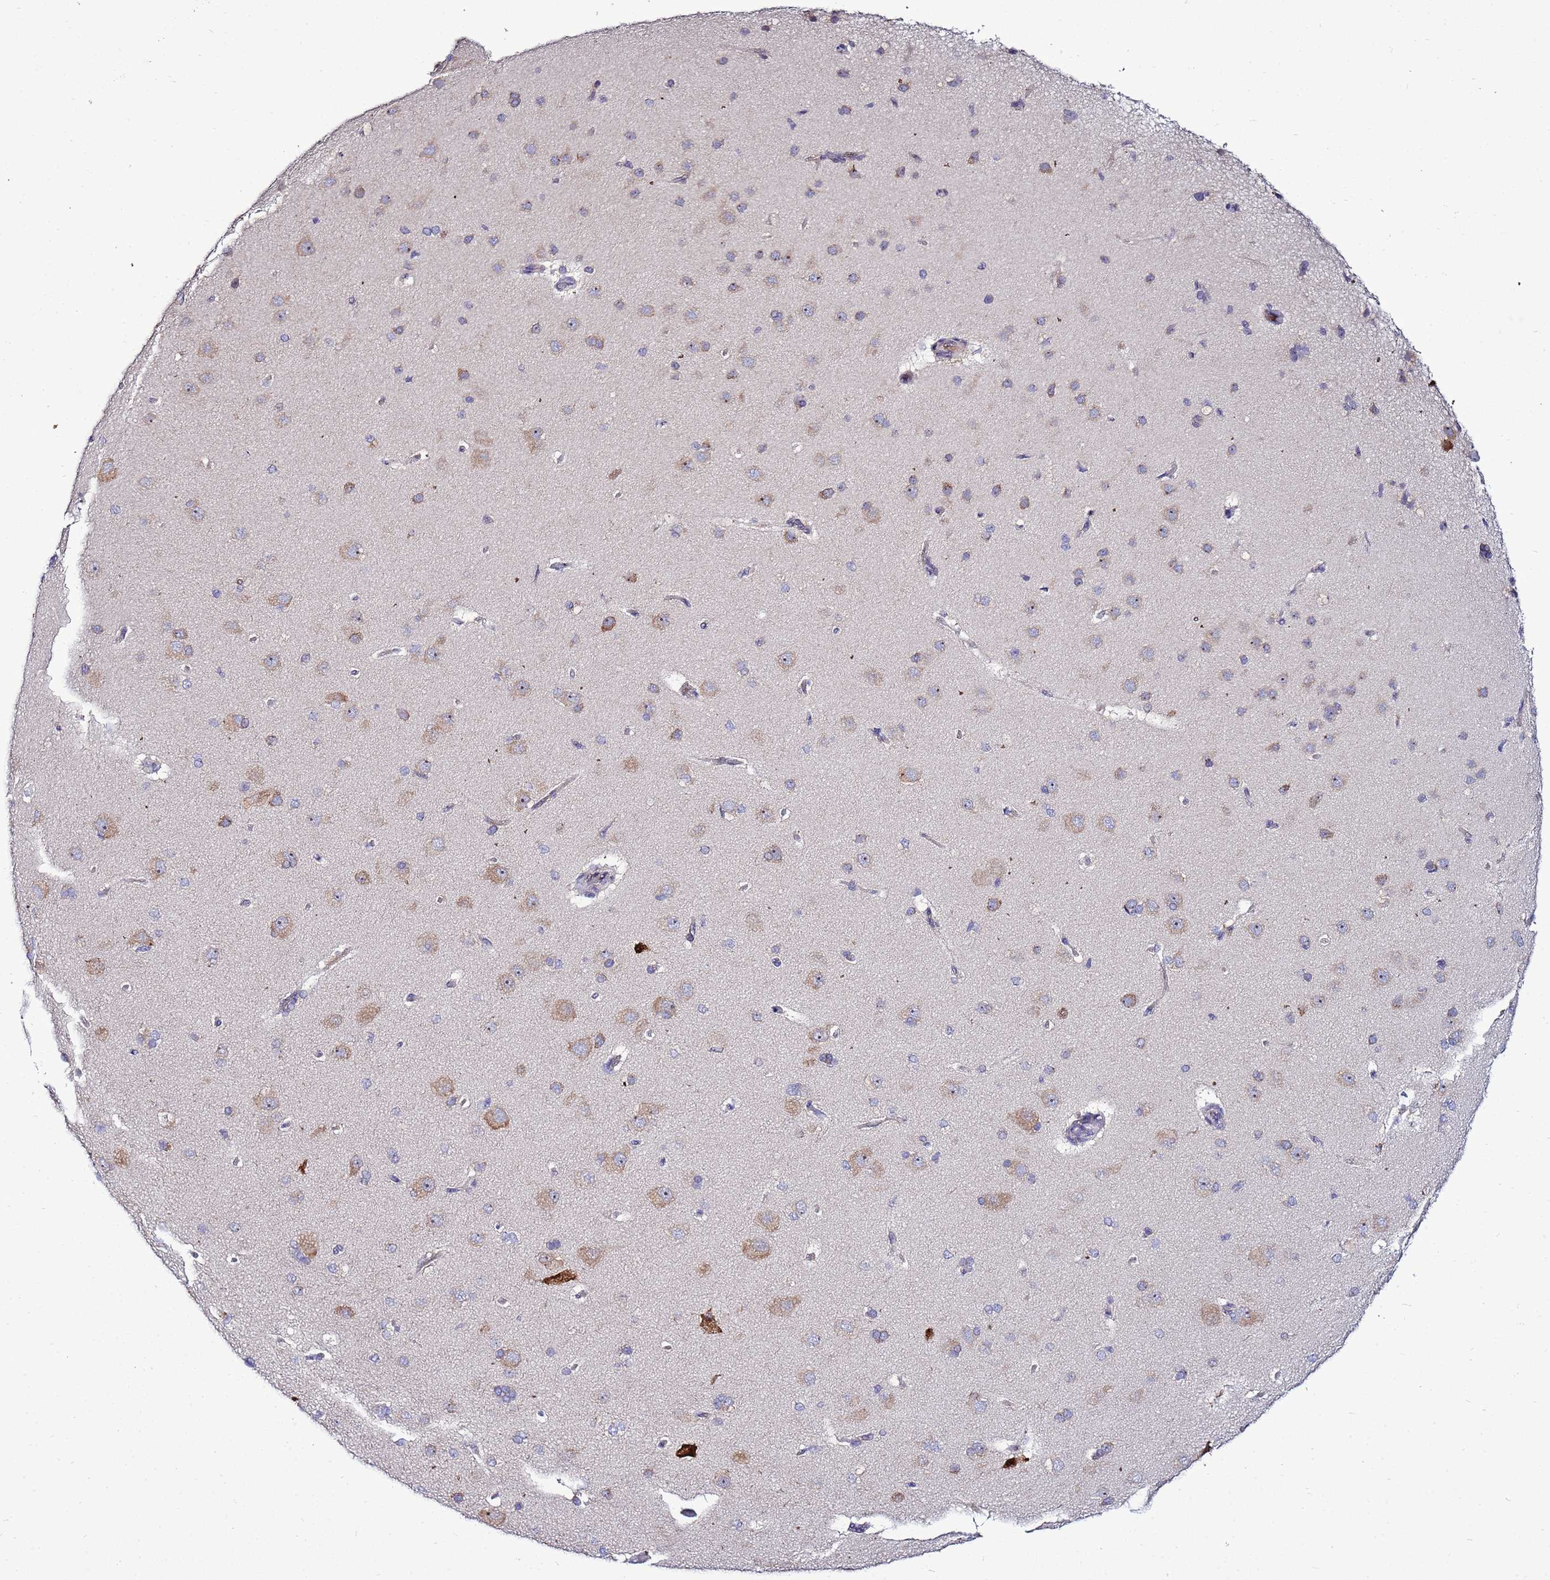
{"staining": {"intensity": "negative", "quantity": "none", "location": "none"}, "tissue": "cerebral cortex", "cell_type": "Endothelial cells", "image_type": "normal", "snomed": [{"axis": "morphology", "description": "Normal tissue, NOS"}, {"axis": "topography", "description": "Cerebral cortex"}], "caption": "High magnification brightfield microscopy of unremarkable cerebral cortex stained with DAB (brown) and counterstained with hematoxylin (blue): endothelial cells show no significant staining. (DAB immunohistochemistry (IHC) visualized using brightfield microscopy, high magnification).", "gene": "NOL8", "patient": {"sex": "male", "age": 62}}